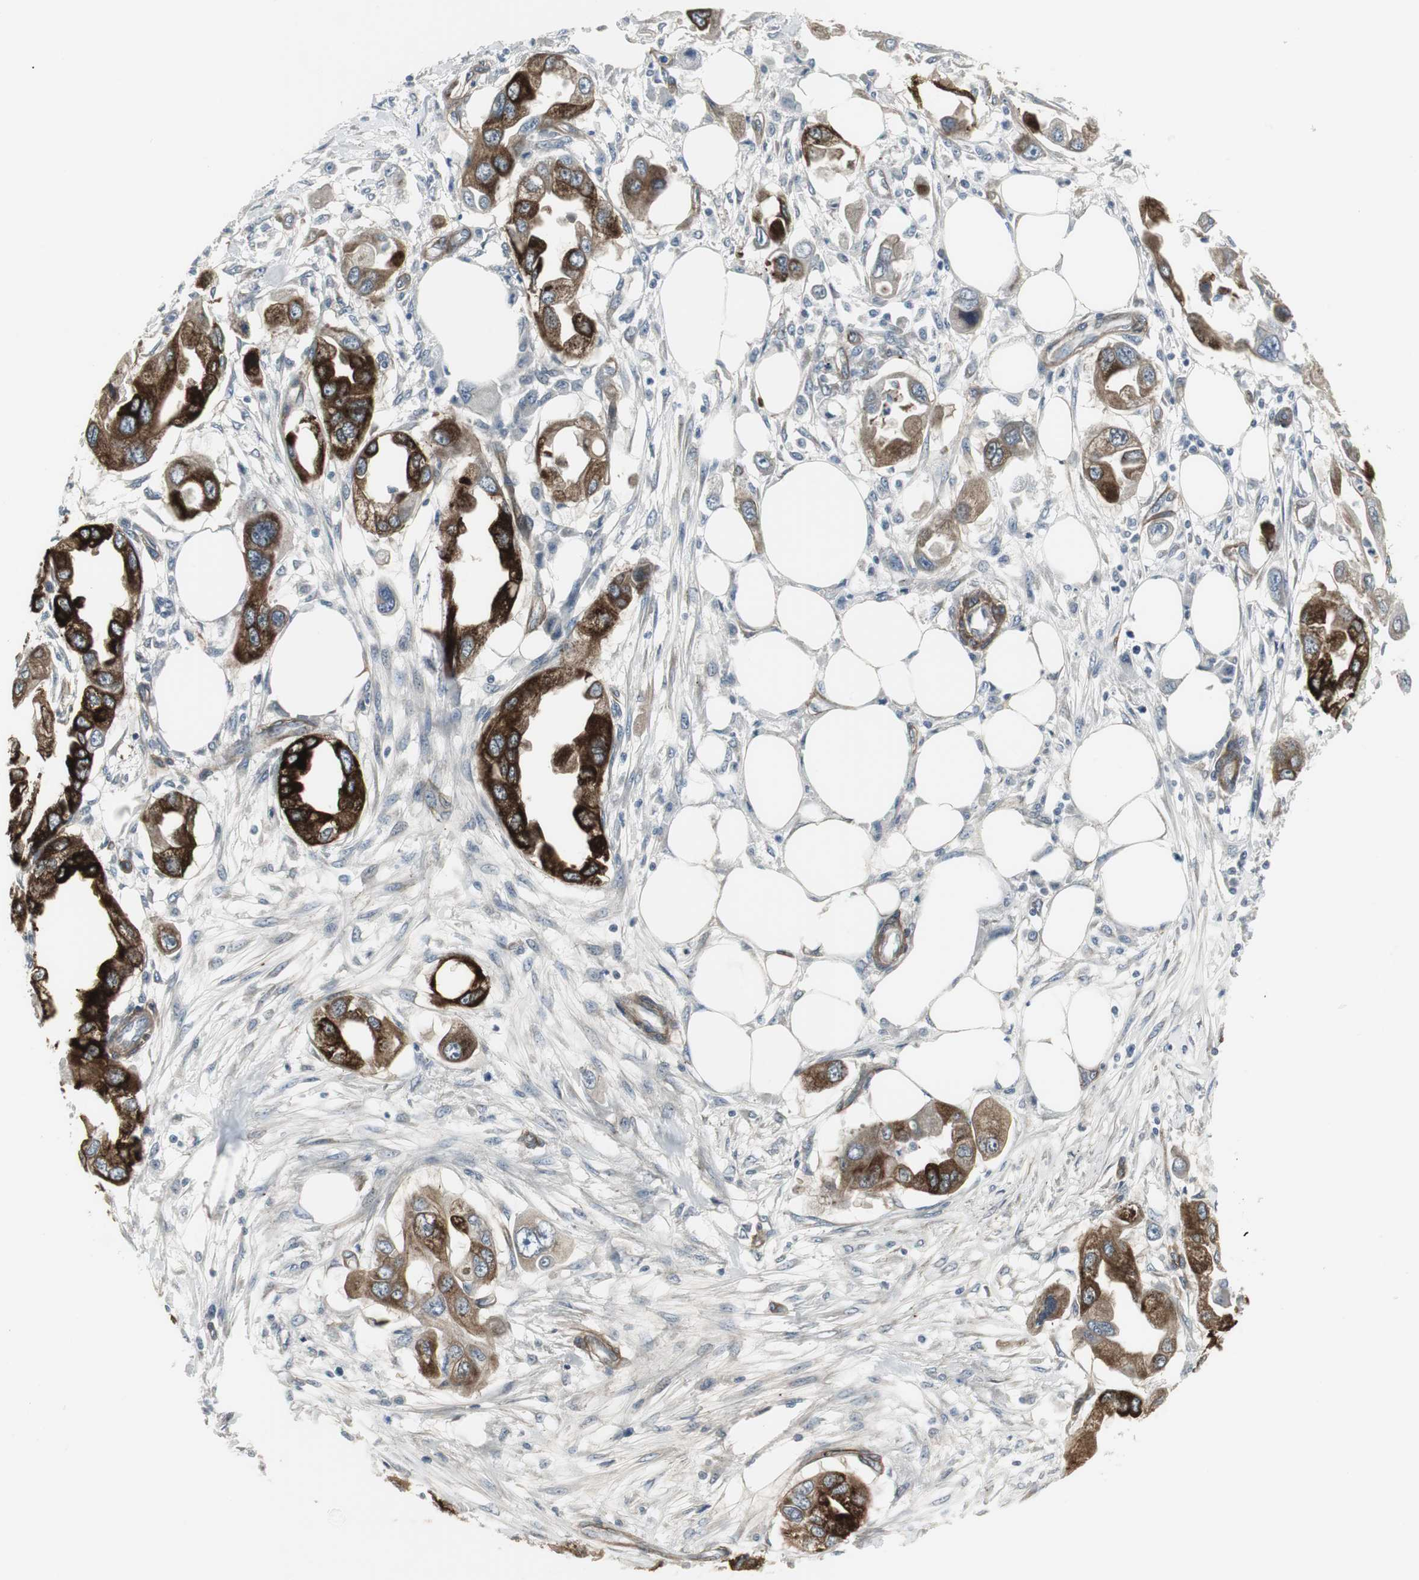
{"staining": {"intensity": "strong", "quantity": ">75%", "location": "cytoplasmic/membranous"}, "tissue": "endometrial cancer", "cell_type": "Tumor cells", "image_type": "cancer", "snomed": [{"axis": "morphology", "description": "Adenocarcinoma, NOS"}, {"axis": "topography", "description": "Endometrium"}], "caption": "High-power microscopy captured an immunohistochemistry micrograph of endometrial cancer, revealing strong cytoplasmic/membranous positivity in approximately >75% of tumor cells.", "gene": "SCYL3", "patient": {"sex": "female", "age": 67}}